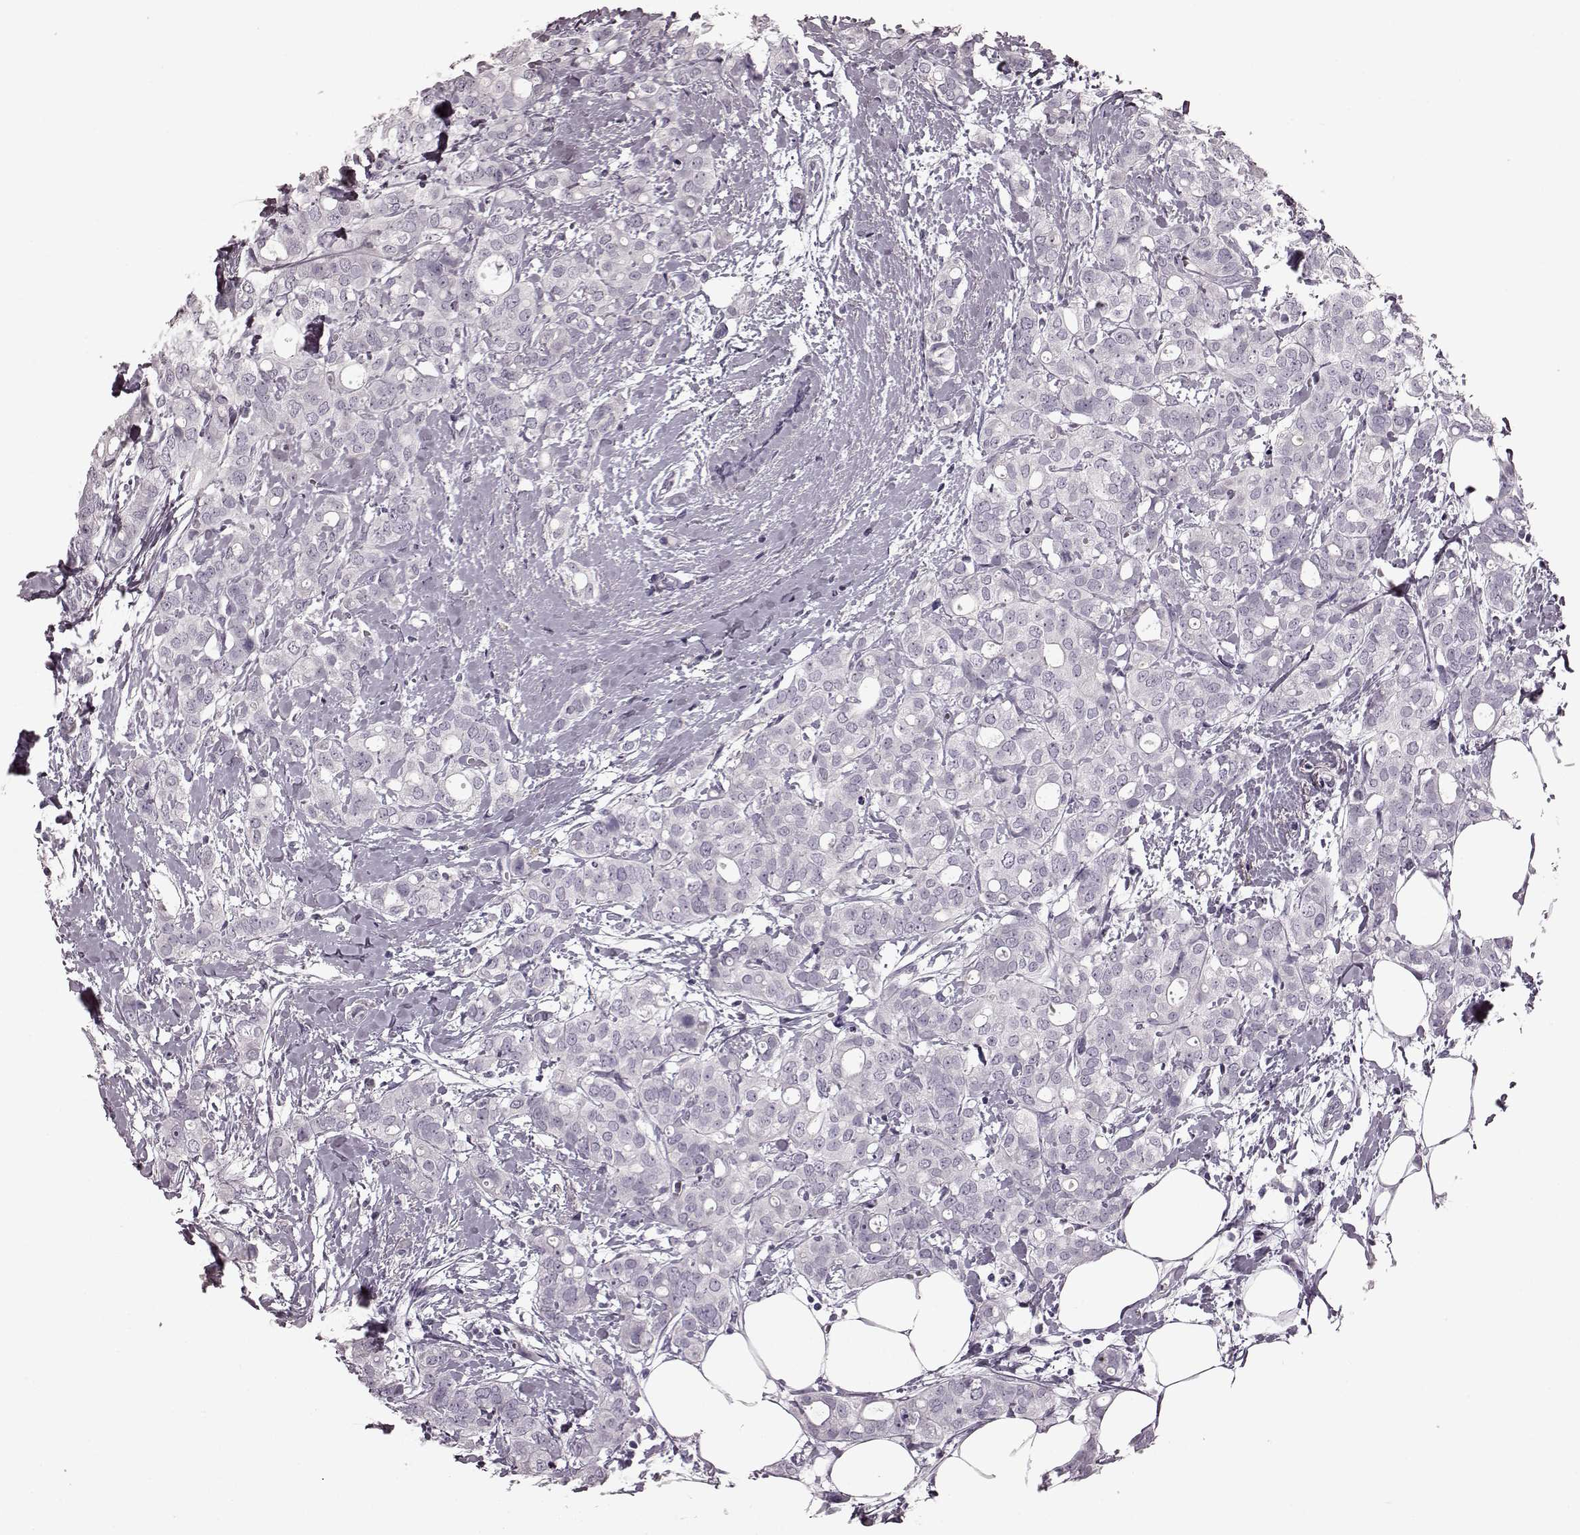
{"staining": {"intensity": "negative", "quantity": "none", "location": "none"}, "tissue": "breast cancer", "cell_type": "Tumor cells", "image_type": "cancer", "snomed": [{"axis": "morphology", "description": "Duct carcinoma"}, {"axis": "topography", "description": "Breast"}], "caption": "There is no significant expression in tumor cells of breast invasive ductal carcinoma.", "gene": "TRPM1", "patient": {"sex": "female", "age": 40}}